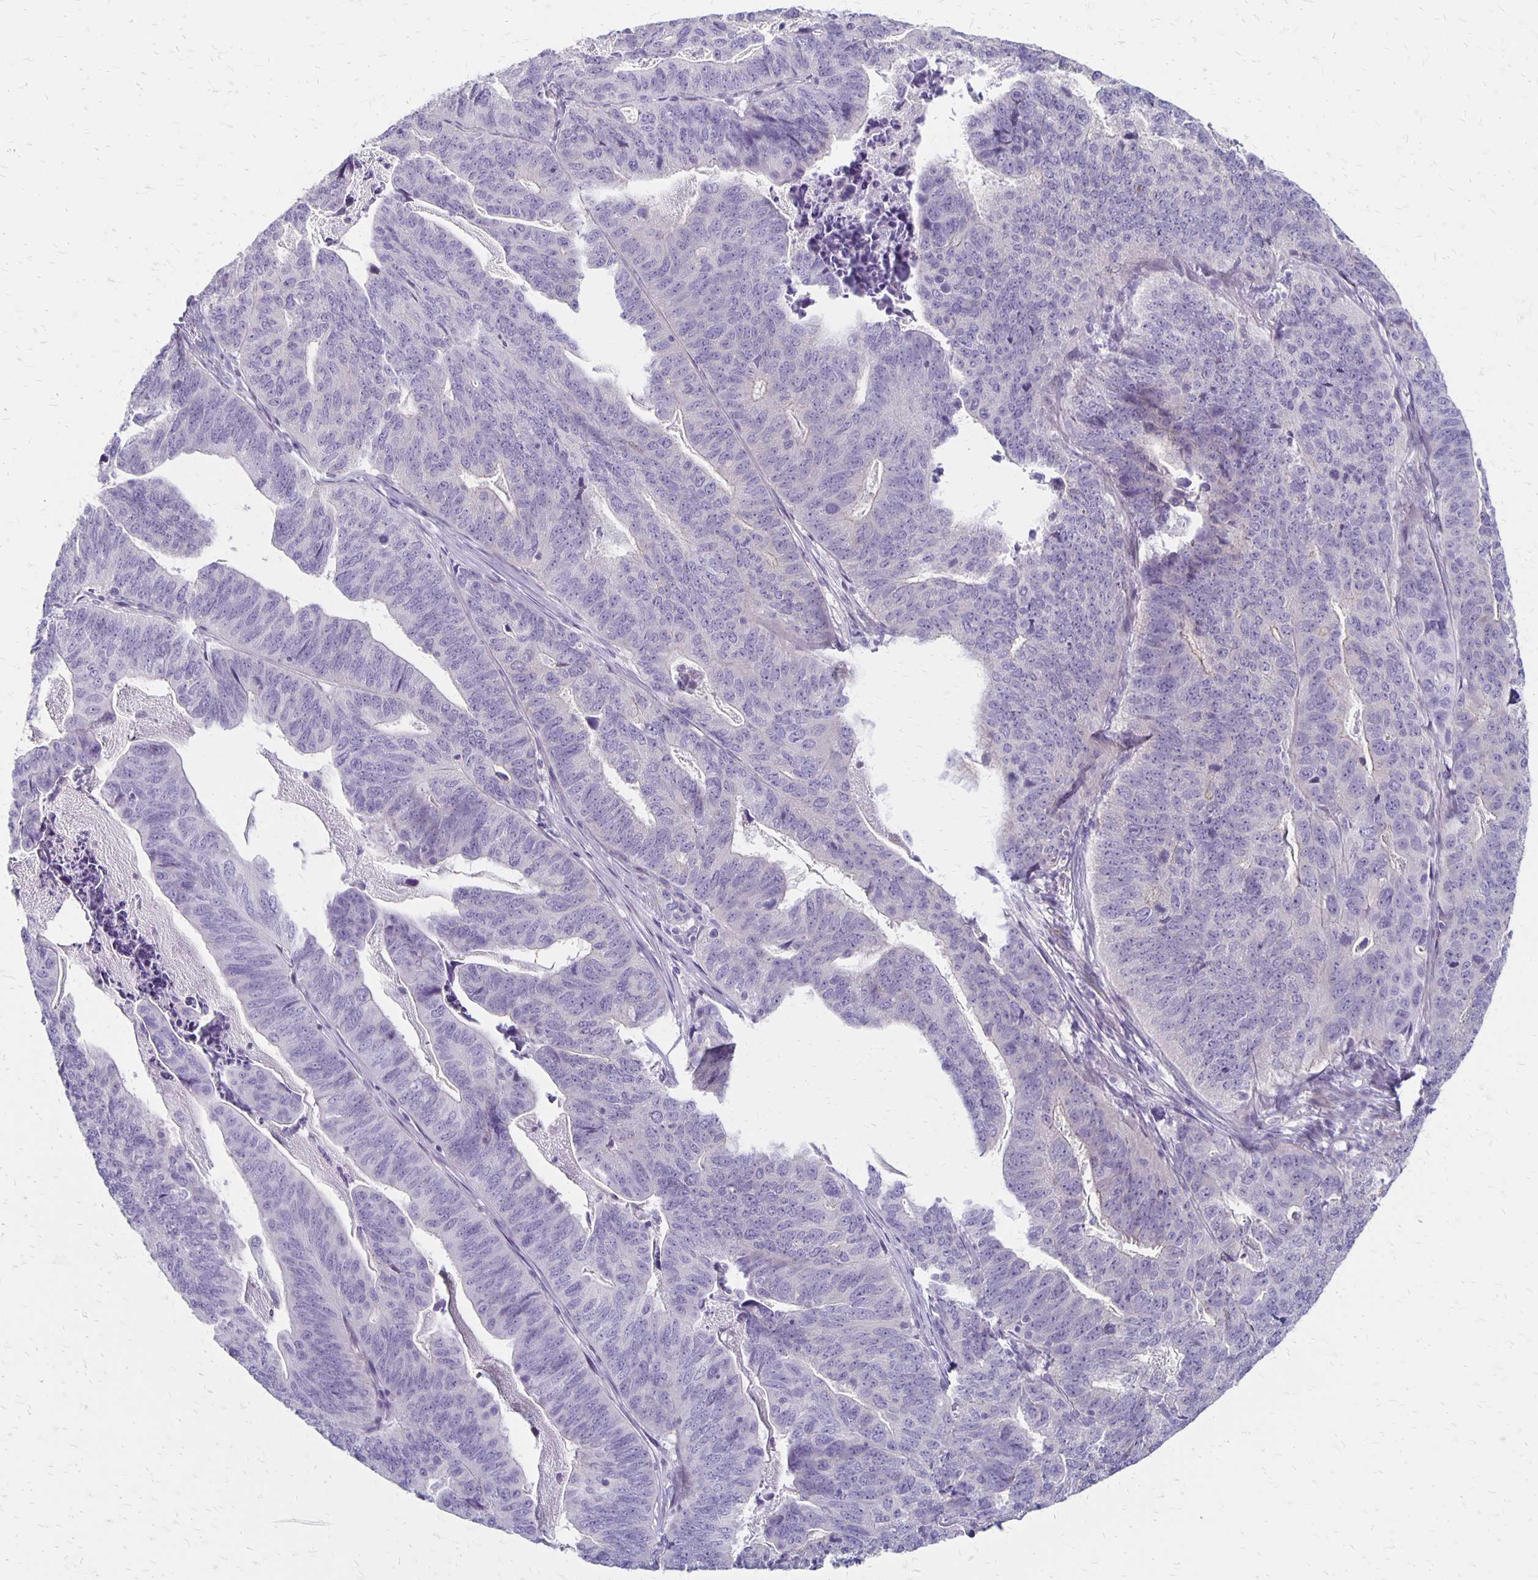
{"staining": {"intensity": "weak", "quantity": "<25%", "location": "cytoplasmic/membranous"}, "tissue": "stomach cancer", "cell_type": "Tumor cells", "image_type": "cancer", "snomed": [{"axis": "morphology", "description": "Adenocarcinoma, NOS"}, {"axis": "topography", "description": "Stomach, upper"}], "caption": "Tumor cells show no significant protein positivity in adenocarcinoma (stomach). The staining is performed using DAB brown chromogen with nuclei counter-stained in using hematoxylin.", "gene": "HOMER1", "patient": {"sex": "female", "age": 67}}